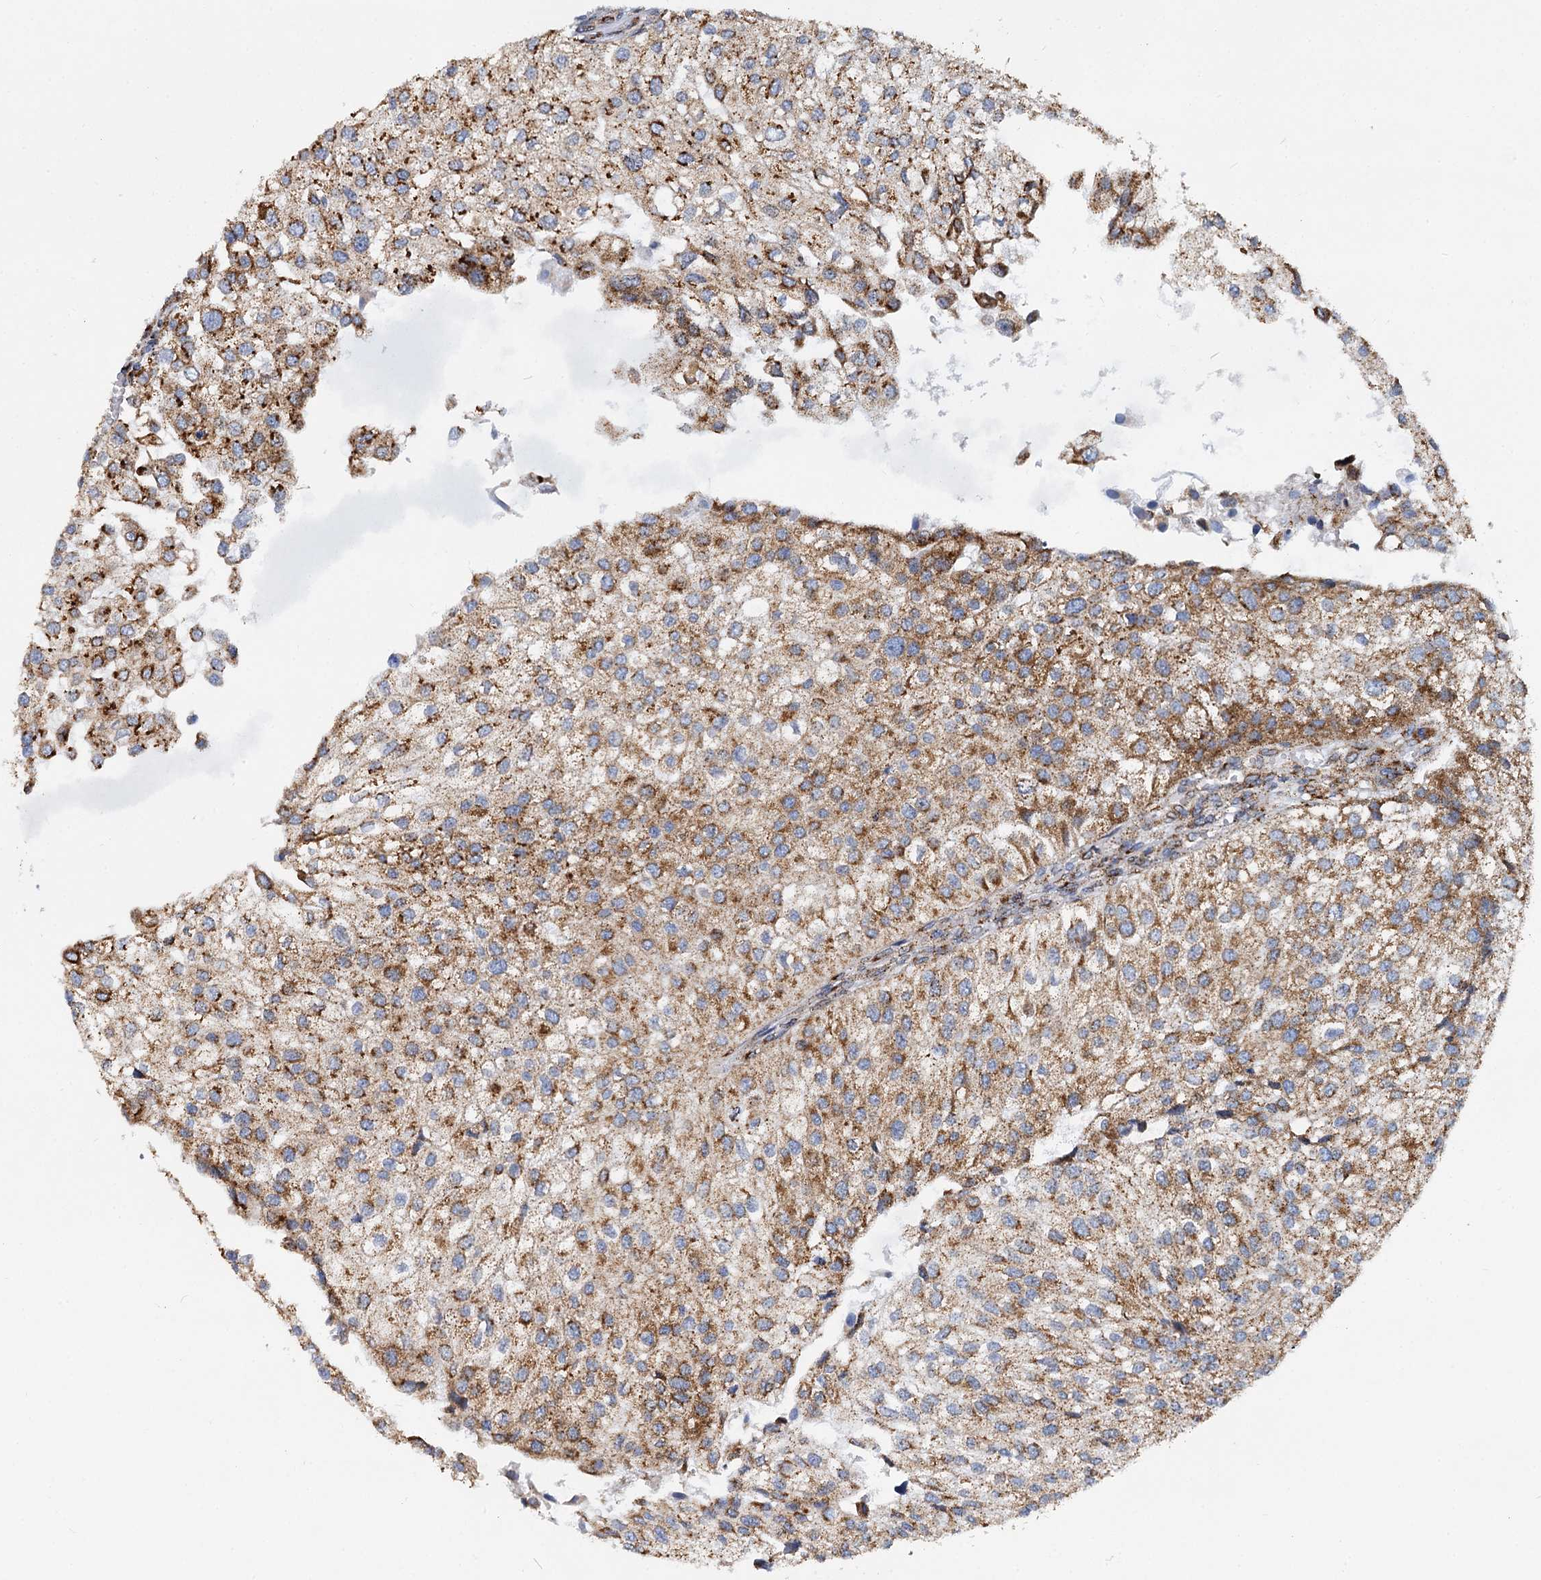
{"staining": {"intensity": "strong", "quantity": ">75%", "location": "cytoplasmic/membranous"}, "tissue": "urothelial cancer", "cell_type": "Tumor cells", "image_type": "cancer", "snomed": [{"axis": "morphology", "description": "Urothelial carcinoma, Low grade"}, {"axis": "topography", "description": "Urinary bladder"}], "caption": "DAB (3,3'-diaminobenzidine) immunohistochemical staining of human urothelial cancer displays strong cytoplasmic/membranous protein expression in about >75% of tumor cells.", "gene": "SUPT20H", "patient": {"sex": "female", "age": 89}}